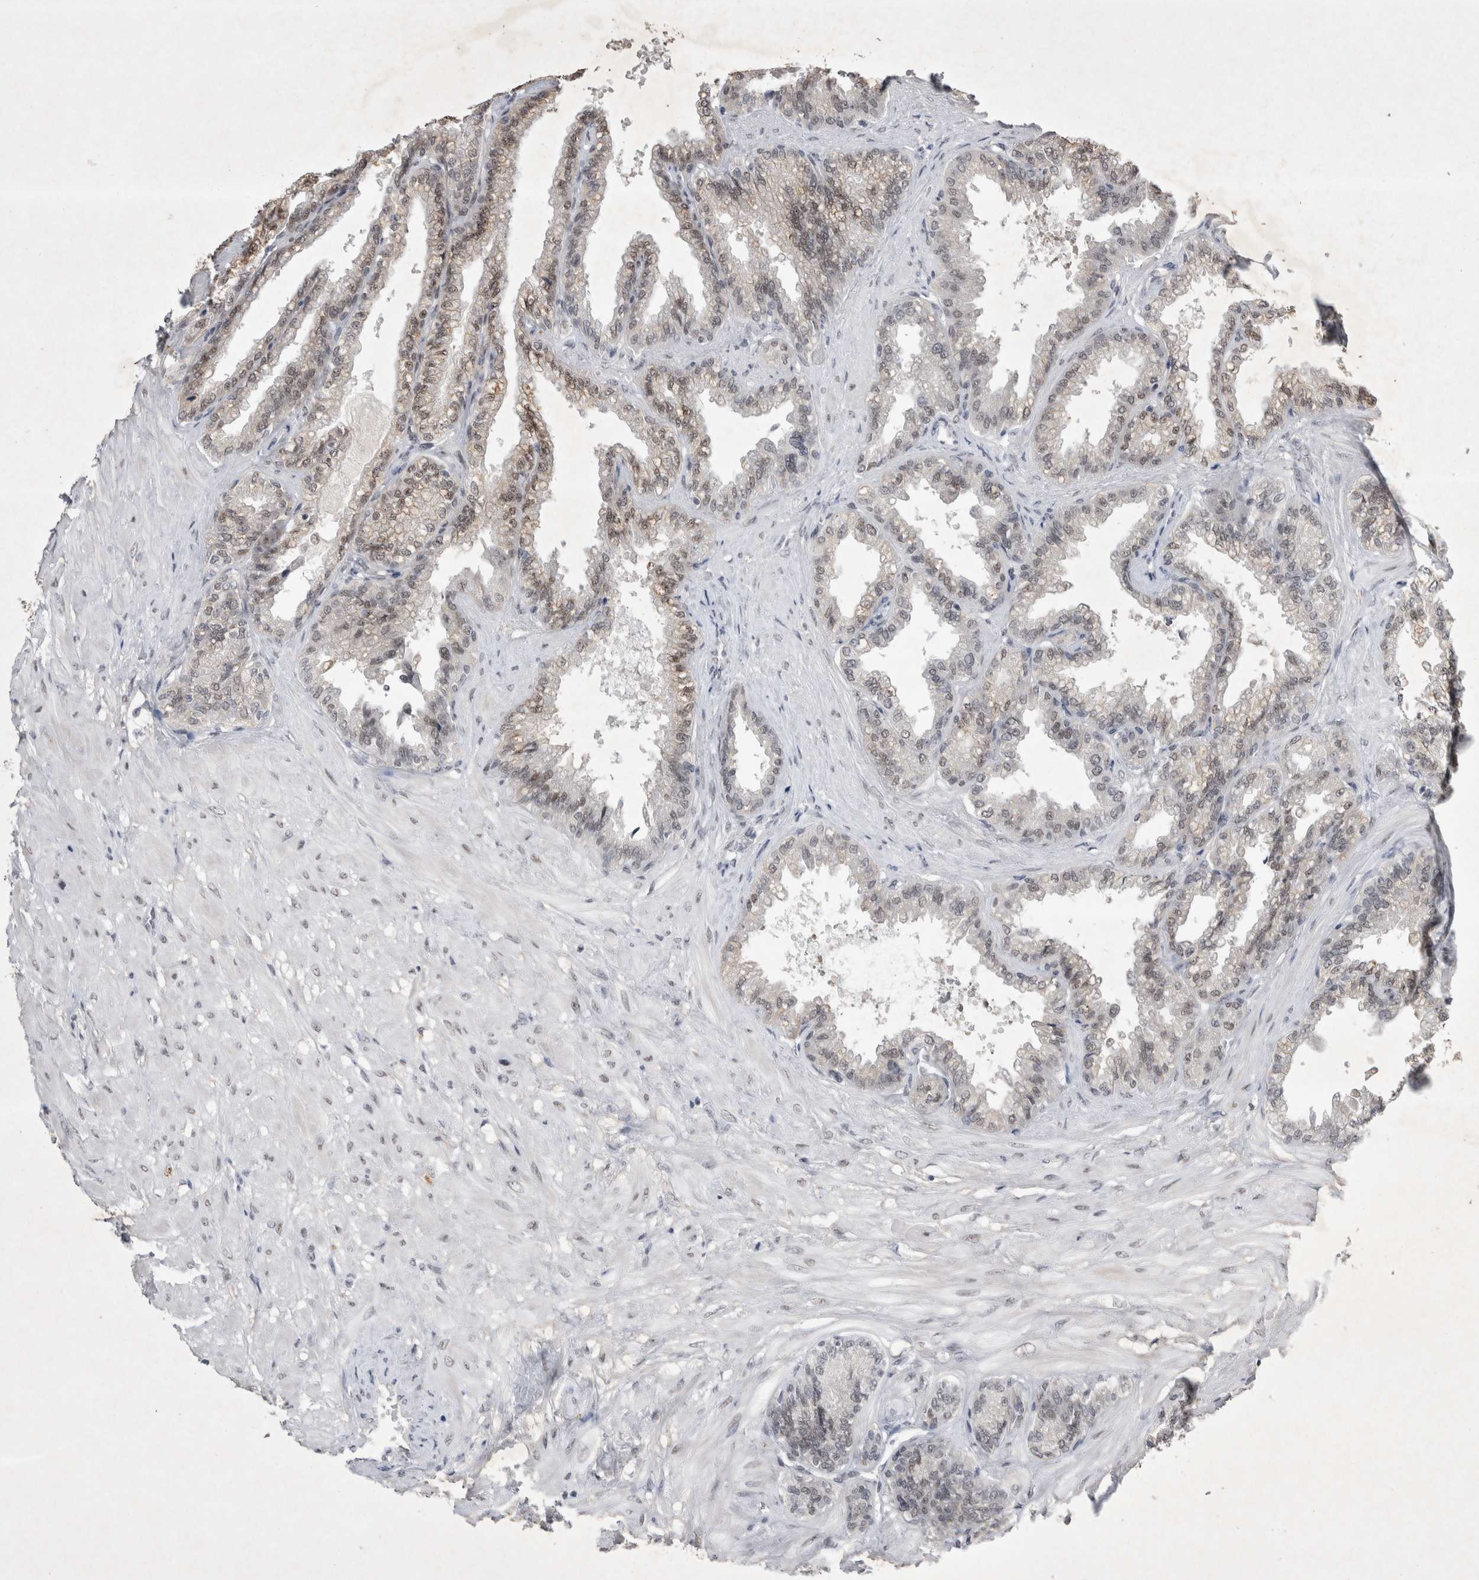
{"staining": {"intensity": "weak", "quantity": "25%-75%", "location": "nuclear"}, "tissue": "seminal vesicle", "cell_type": "Glandular cells", "image_type": "normal", "snomed": [{"axis": "morphology", "description": "Normal tissue, NOS"}, {"axis": "topography", "description": "Seminal veicle"}], "caption": "DAB immunohistochemical staining of normal human seminal vesicle exhibits weak nuclear protein positivity in approximately 25%-75% of glandular cells. The staining is performed using DAB (3,3'-diaminobenzidine) brown chromogen to label protein expression. The nuclei are counter-stained blue using hematoxylin.", "gene": "RBM6", "patient": {"sex": "male", "age": 46}}